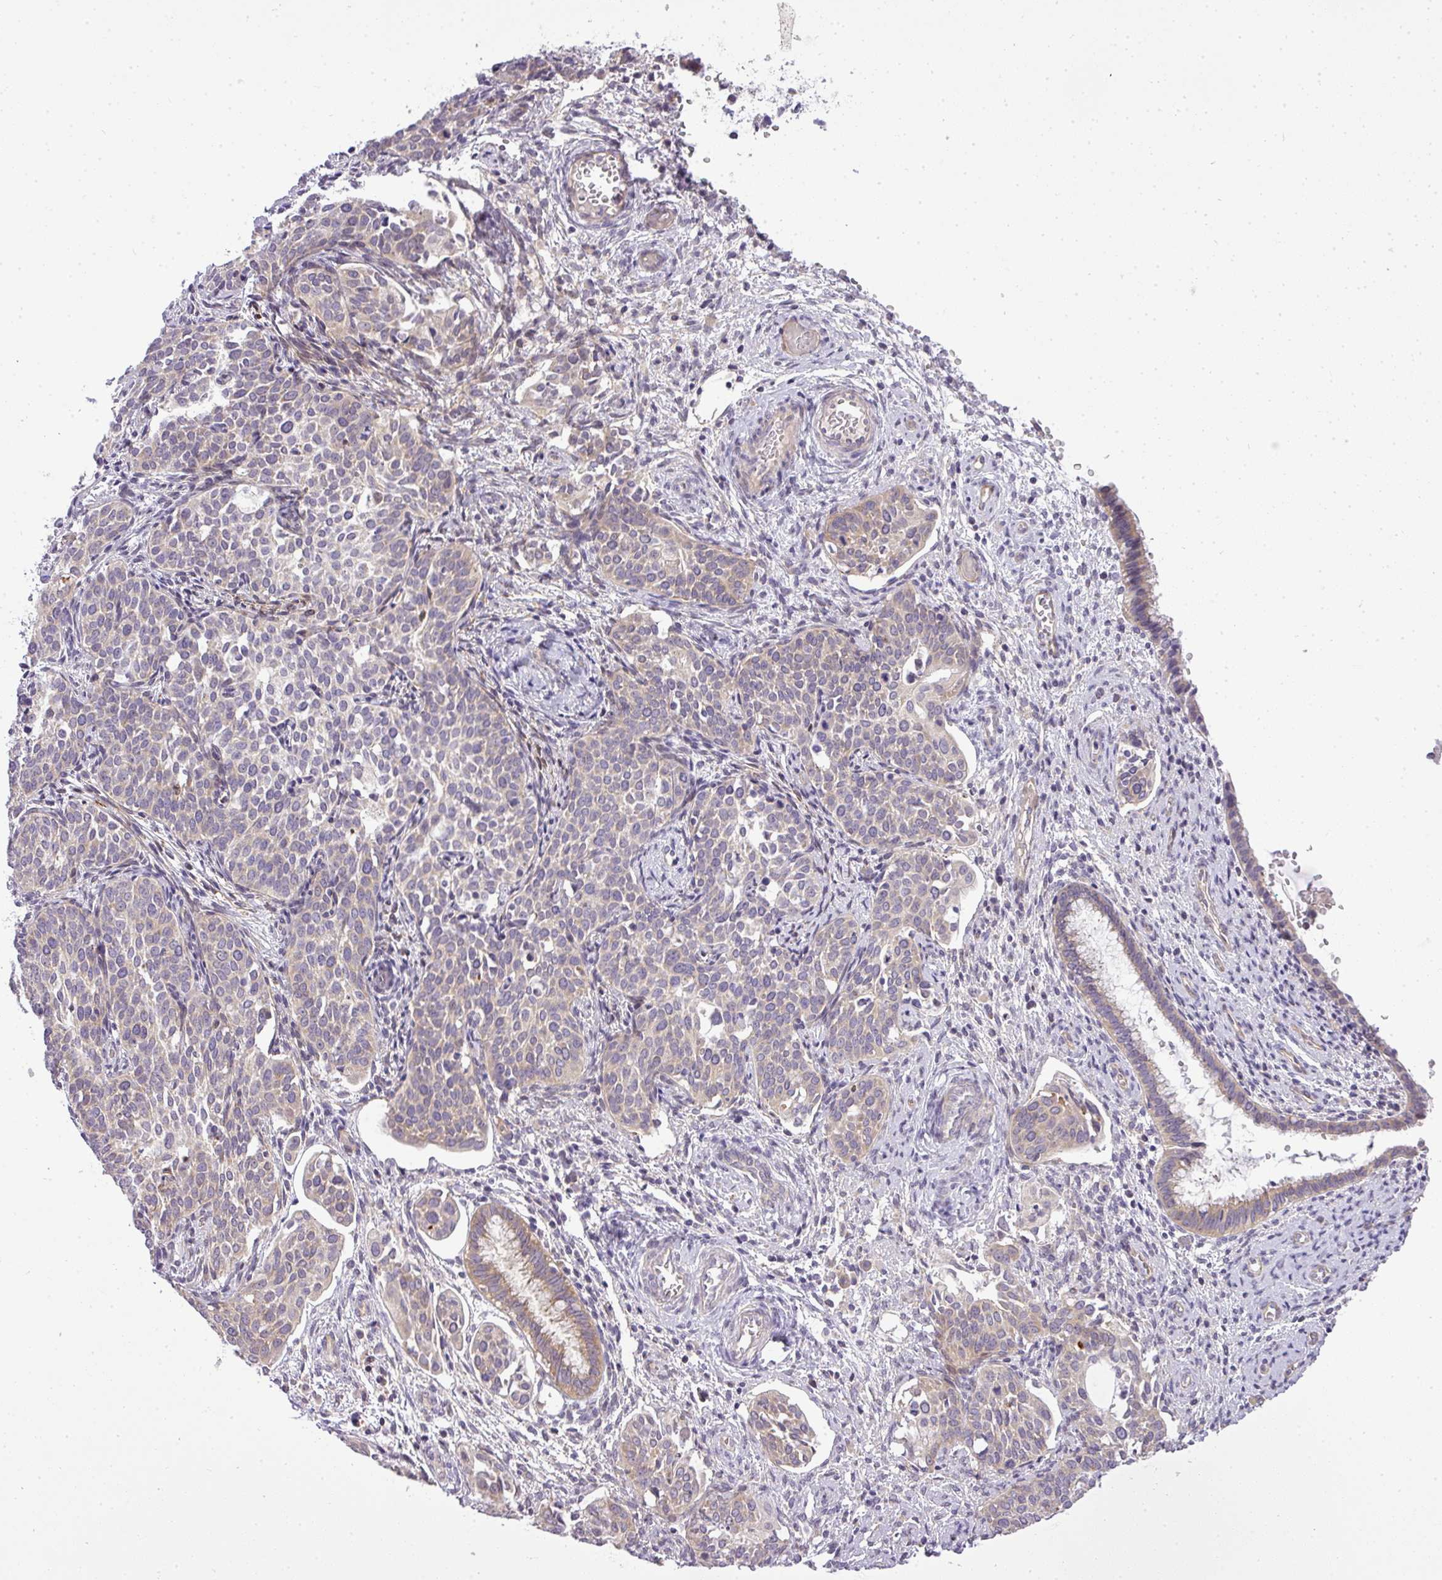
{"staining": {"intensity": "weak", "quantity": "<25%", "location": "cytoplasmic/membranous"}, "tissue": "cervical cancer", "cell_type": "Tumor cells", "image_type": "cancer", "snomed": [{"axis": "morphology", "description": "Squamous cell carcinoma, NOS"}, {"axis": "topography", "description": "Cervix"}], "caption": "Immunohistochemistry of cervical cancer shows no positivity in tumor cells. Brightfield microscopy of IHC stained with DAB (3,3'-diaminobenzidine) (brown) and hematoxylin (blue), captured at high magnification.", "gene": "ZDHHC1", "patient": {"sex": "female", "age": 44}}